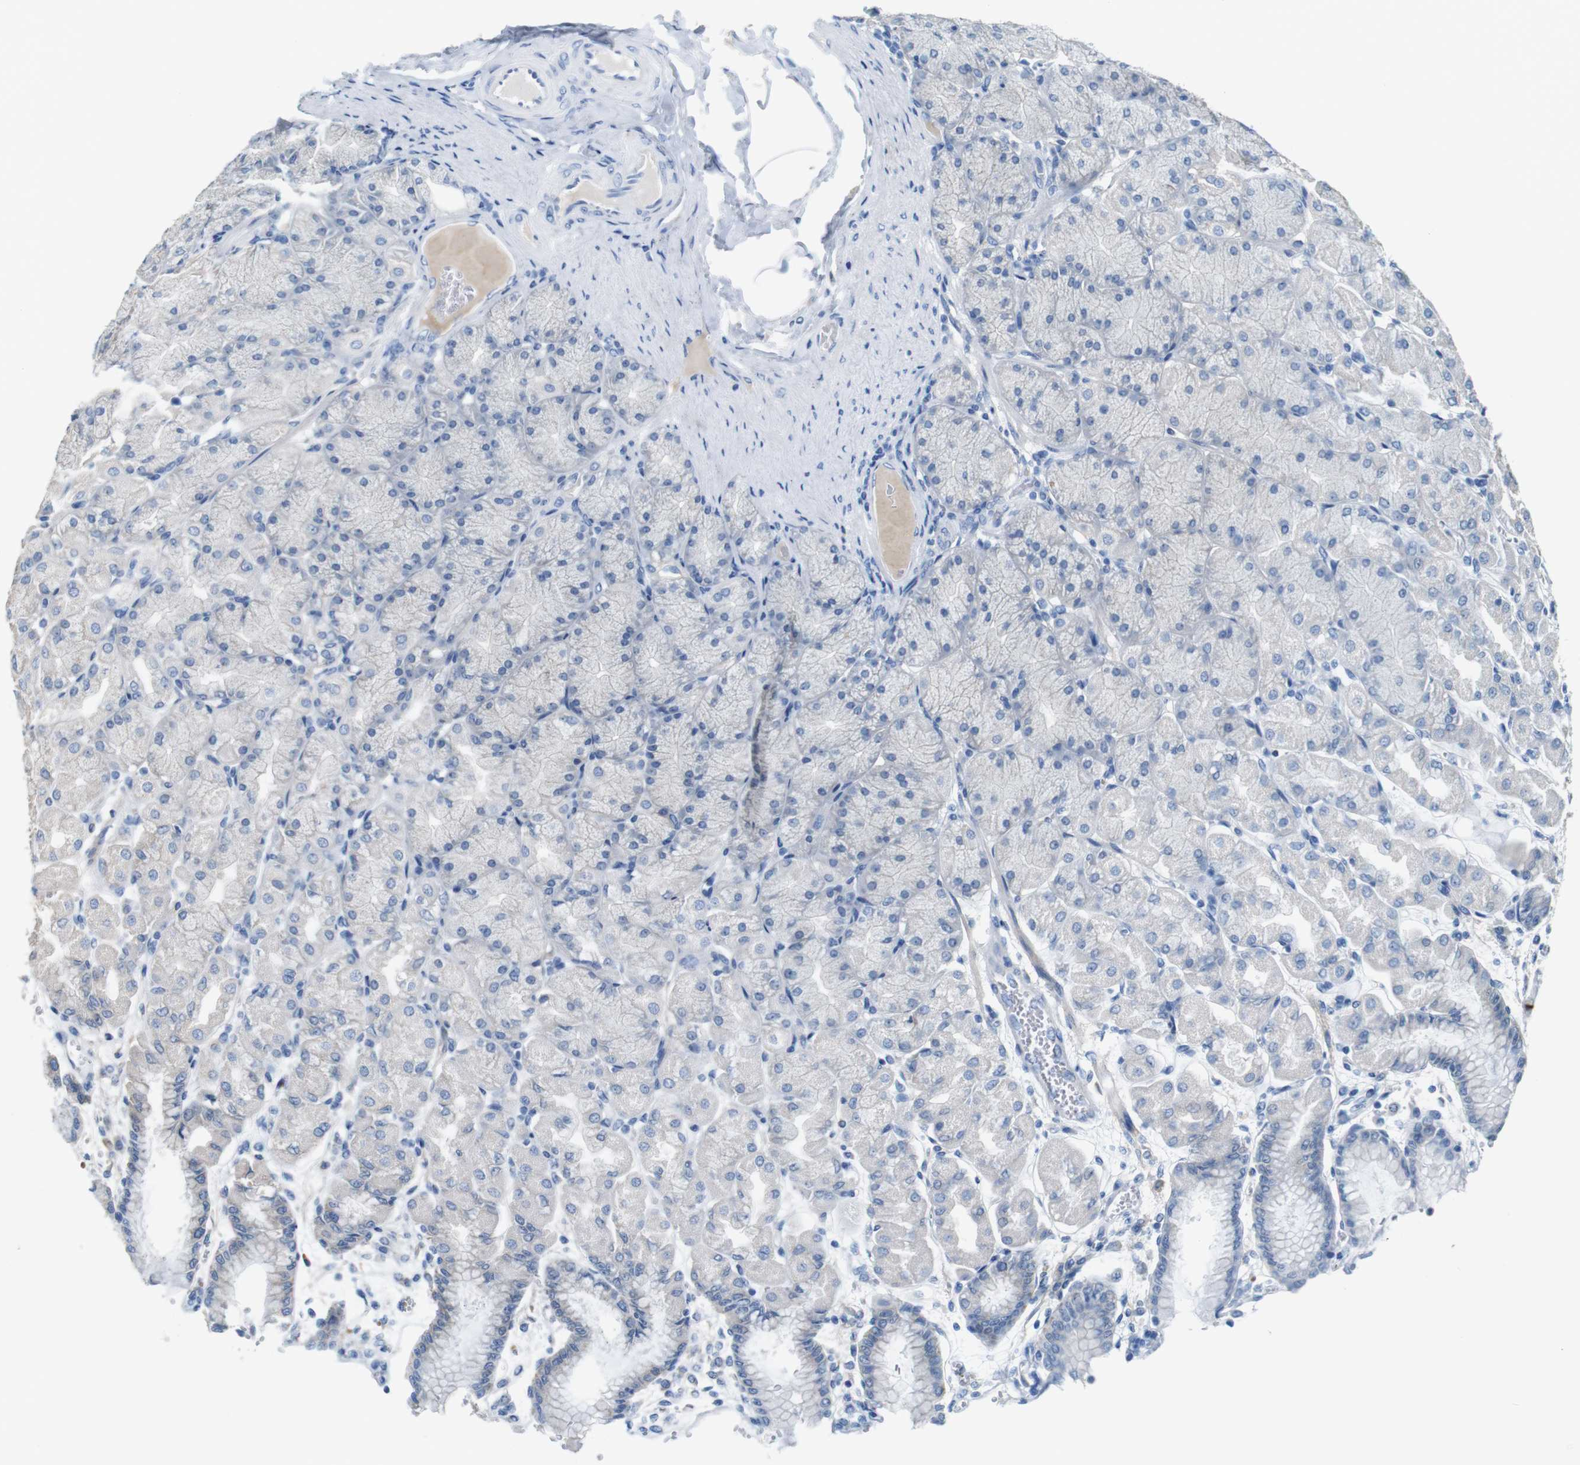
{"staining": {"intensity": "negative", "quantity": "none", "location": "none"}, "tissue": "stomach", "cell_type": "Glandular cells", "image_type": "normal", "snomed": [{"axis": "morphology", "description": "Normal tissue, NOS"}, {"axis": "topography", "description": "Stomach, upper"}], "caption": "Stomach was stained to show a protein in brown. There is no significant staining in glandular cells. (DAB immunohistochemistry (IHC), high magnification).", "gene": "IGSF8", "patient": {"sex": "female", "age": 56}}